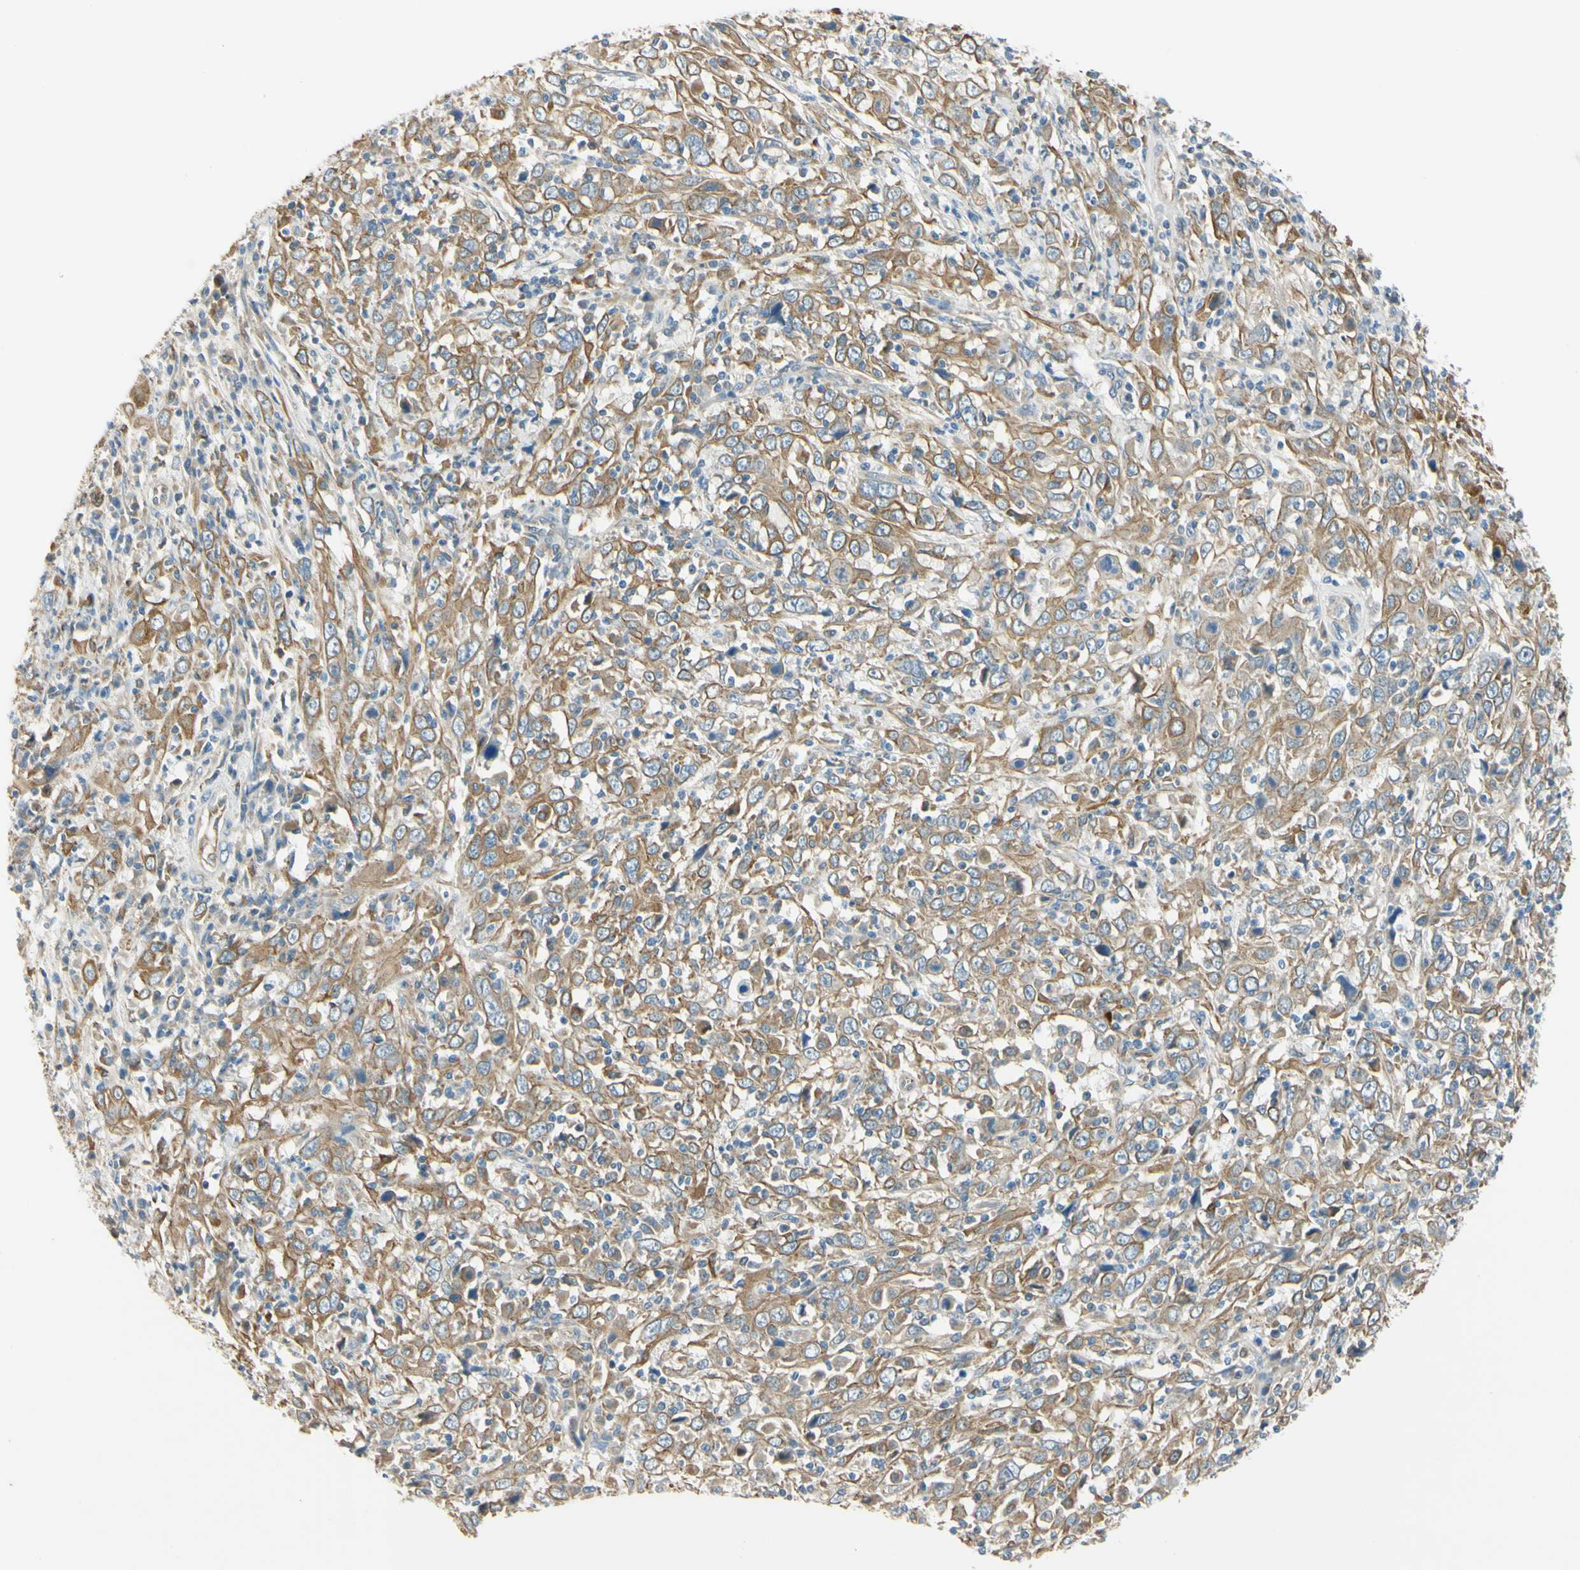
{"staining": {"intensity": "moderate", "quantity": ">75%", "location": "cytoplasmic/membranous"}, "tissue": "cervical cancer", "cell_type": "Tumor cells", "image_type": "cancer", "snomed": [{"axis": "morphology", "description": "Squamous cell carcinoma, NOS"}, {"axis": "topography", "description": "Cervix"}], "caption": "This image demonstrates immunohistochemistry staining of human cervical cancer, with medium moderate cytoplasmic/membranous expression in approximately >75% of tumor cells.", "gene": "LAMA3", "patient": {"sex": "female", "age": 46}}